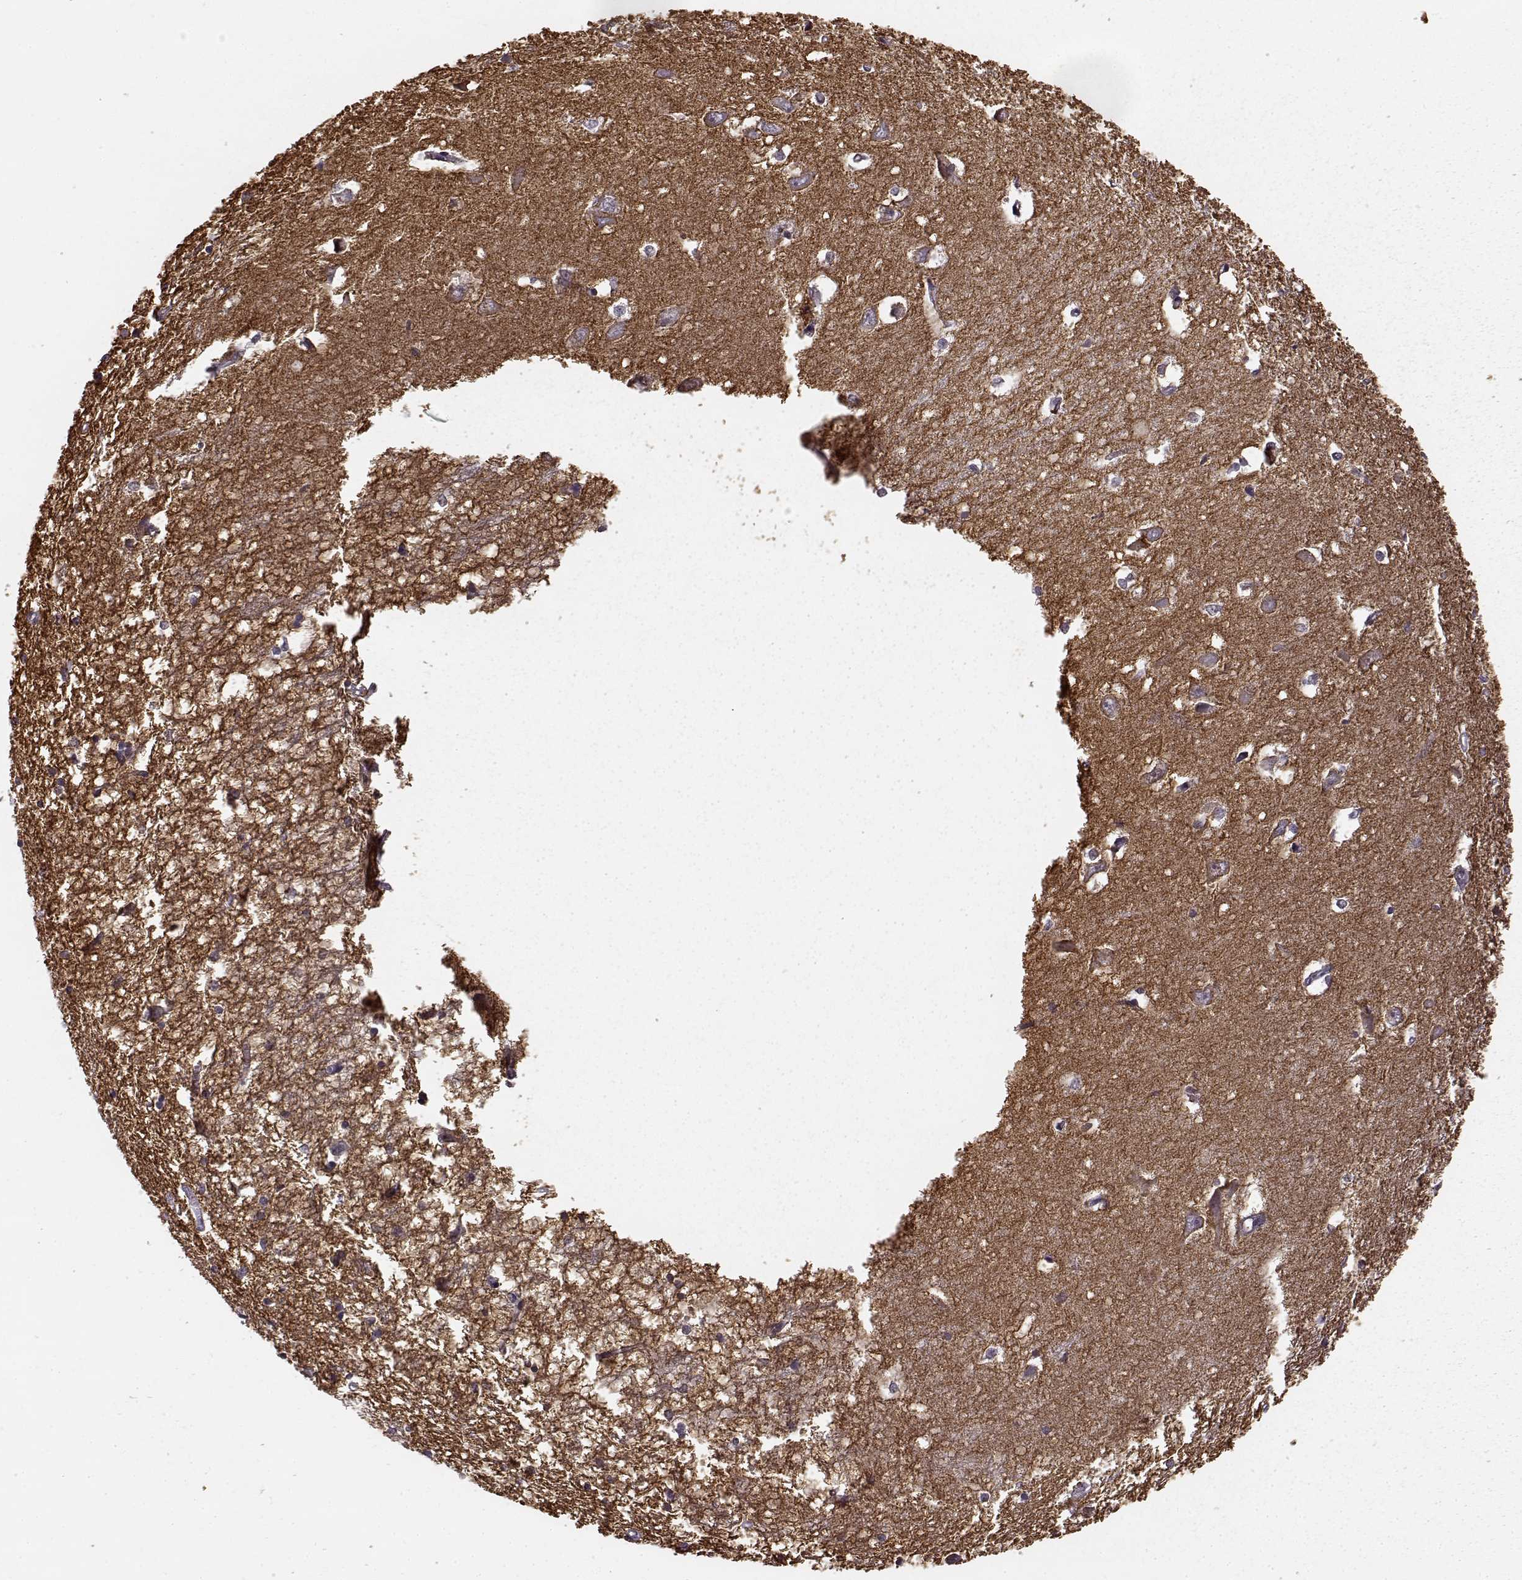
{"staining": {"intensity": "negative", "quantity": "none", "location": "none"}, "tissue": "hippocampus", "cell_type": "Glial cells", "image_type": "normal", "snomed": [{"axis": "morphology", "description": "Normal tissue, NOS"}, {"axis": "topography", "description": "Lateral ventricle wall"}, {"axis": "topography", "description": "Hippocampus"}], "caption": "Micrograph shows no protein expression in glial cells of benign hippocampus.", "gene": "PRKCE", "patient": {"sex": "female", "age": 63}}